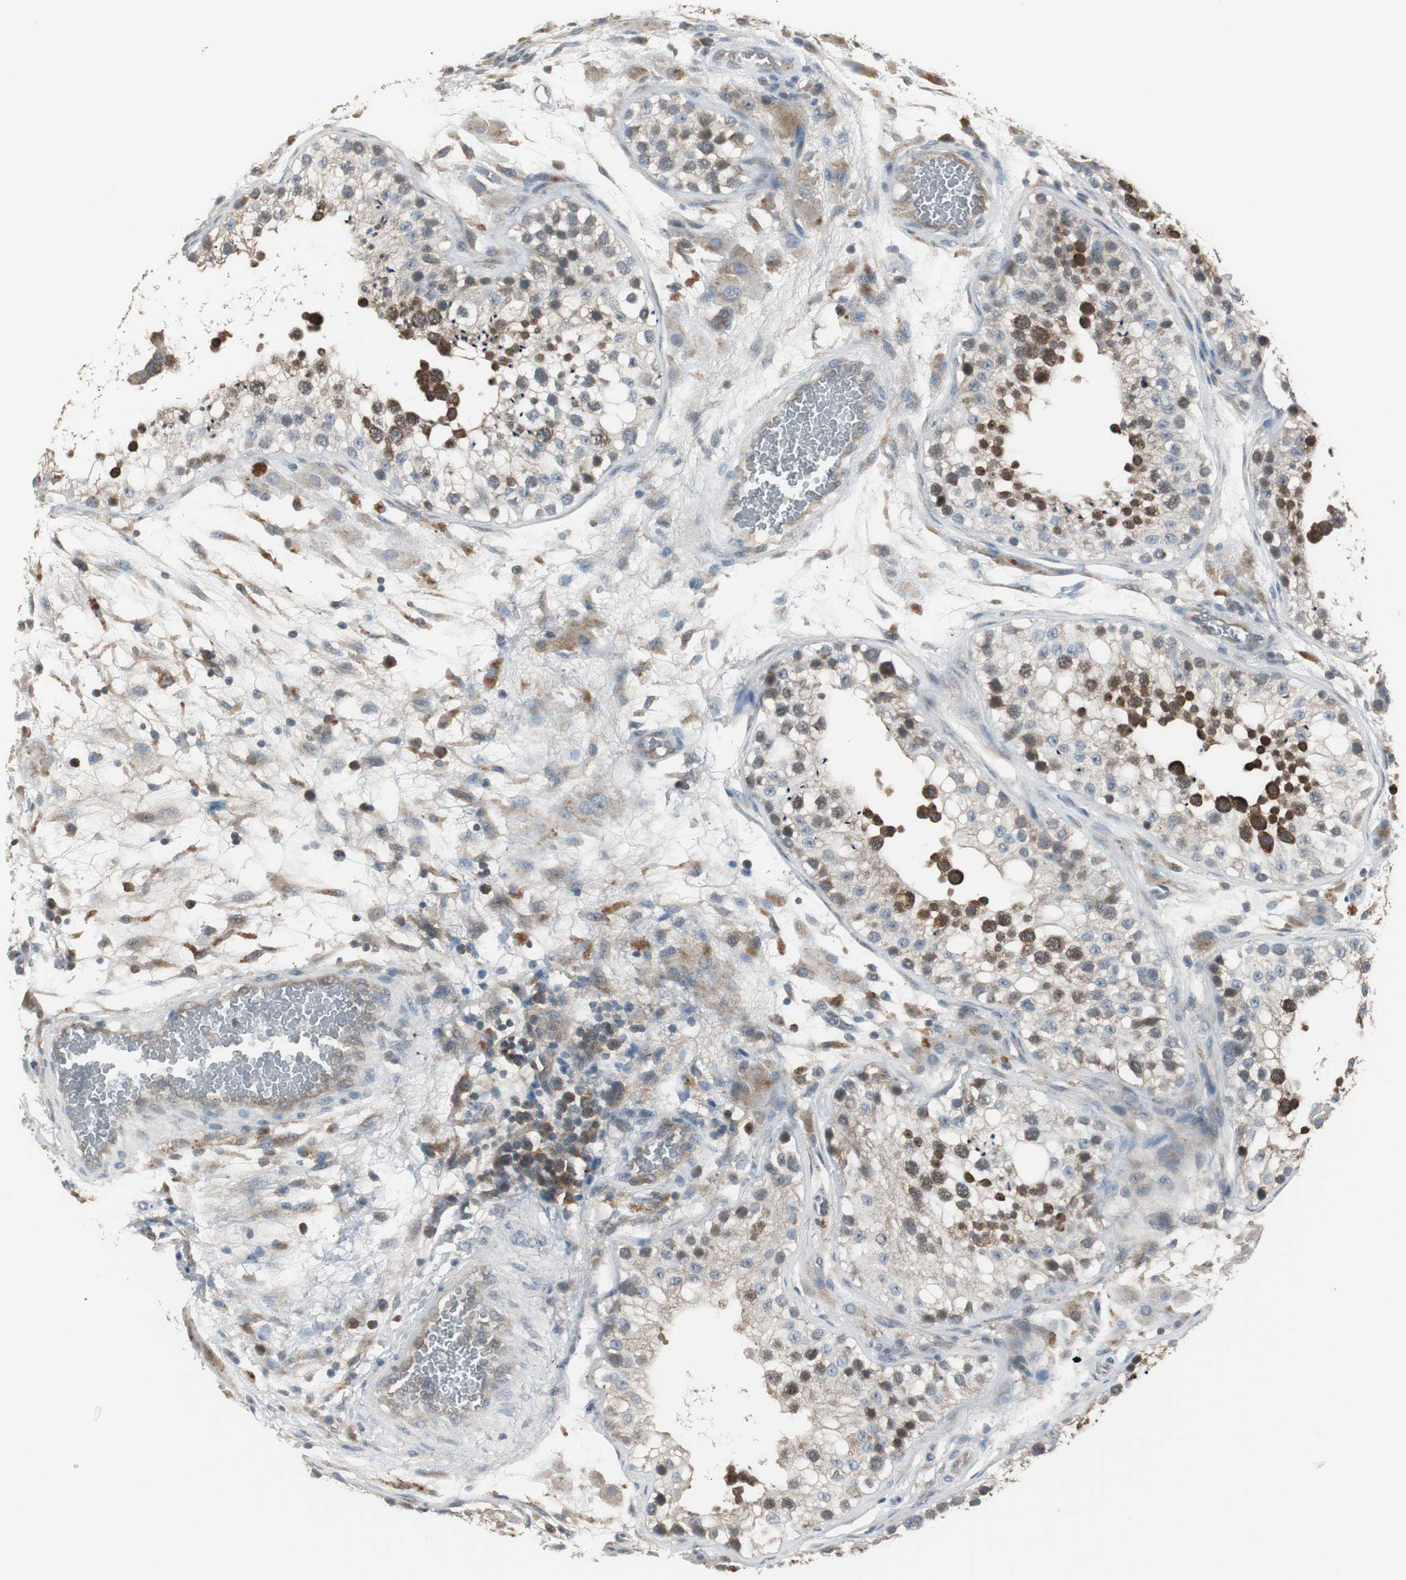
{"staining": {"intensity": "moderate", "quantity": ">75%", "location": "cytoplasmic/membranous"}, "tissue": "testis", "cell_type": "Cells in seminiferous ducts", "image_type": "normal", "snomed": [{"axis": "morphology", "description": "Normal tissue, NOS"}, {"axis": "topography", "description": "Testis"}], "caption": "Immunohistochemical staining of unremarkable testis demonstrates medium levels of moderate cytoplasmic/membranous positivity in about >75% of cells in seminiferous ducts. (Brightfield microscopy of DAB IHC at high magnification).", "gene": "ZMPSTE24", "patient": {"sex": "male", "age": 26}}